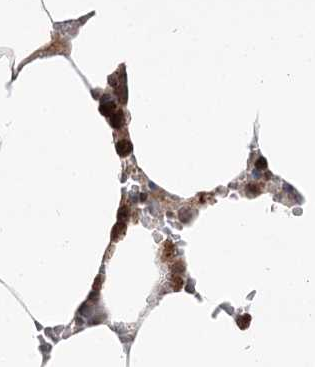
{"staining": {"intensity": "strong", "quantity": "25%-75%", "location": "cytoplasmic/membranous"}, "tissue": "bone marrow", "cell_type": "Hematopoietic cells", "image_type": "normal", "snomed": [{"axis": "morphology", "description": "Normal tissue, NOS"}, {"axis": "topography", "description": "Bone marrow"}], "caption": "Immunohistochemistry photomicrograph of normal bone marrow: human bone marrow stained using immunohistochemistry exhibits high levels of strong protein expression localized specifically in the cytoplasmic/membranous of hematopoietic cells, appearing as a cytoplasmic/membranous brown color.", "gene": "VPS37B", "patient": {"sex": "male", "age": 70}}